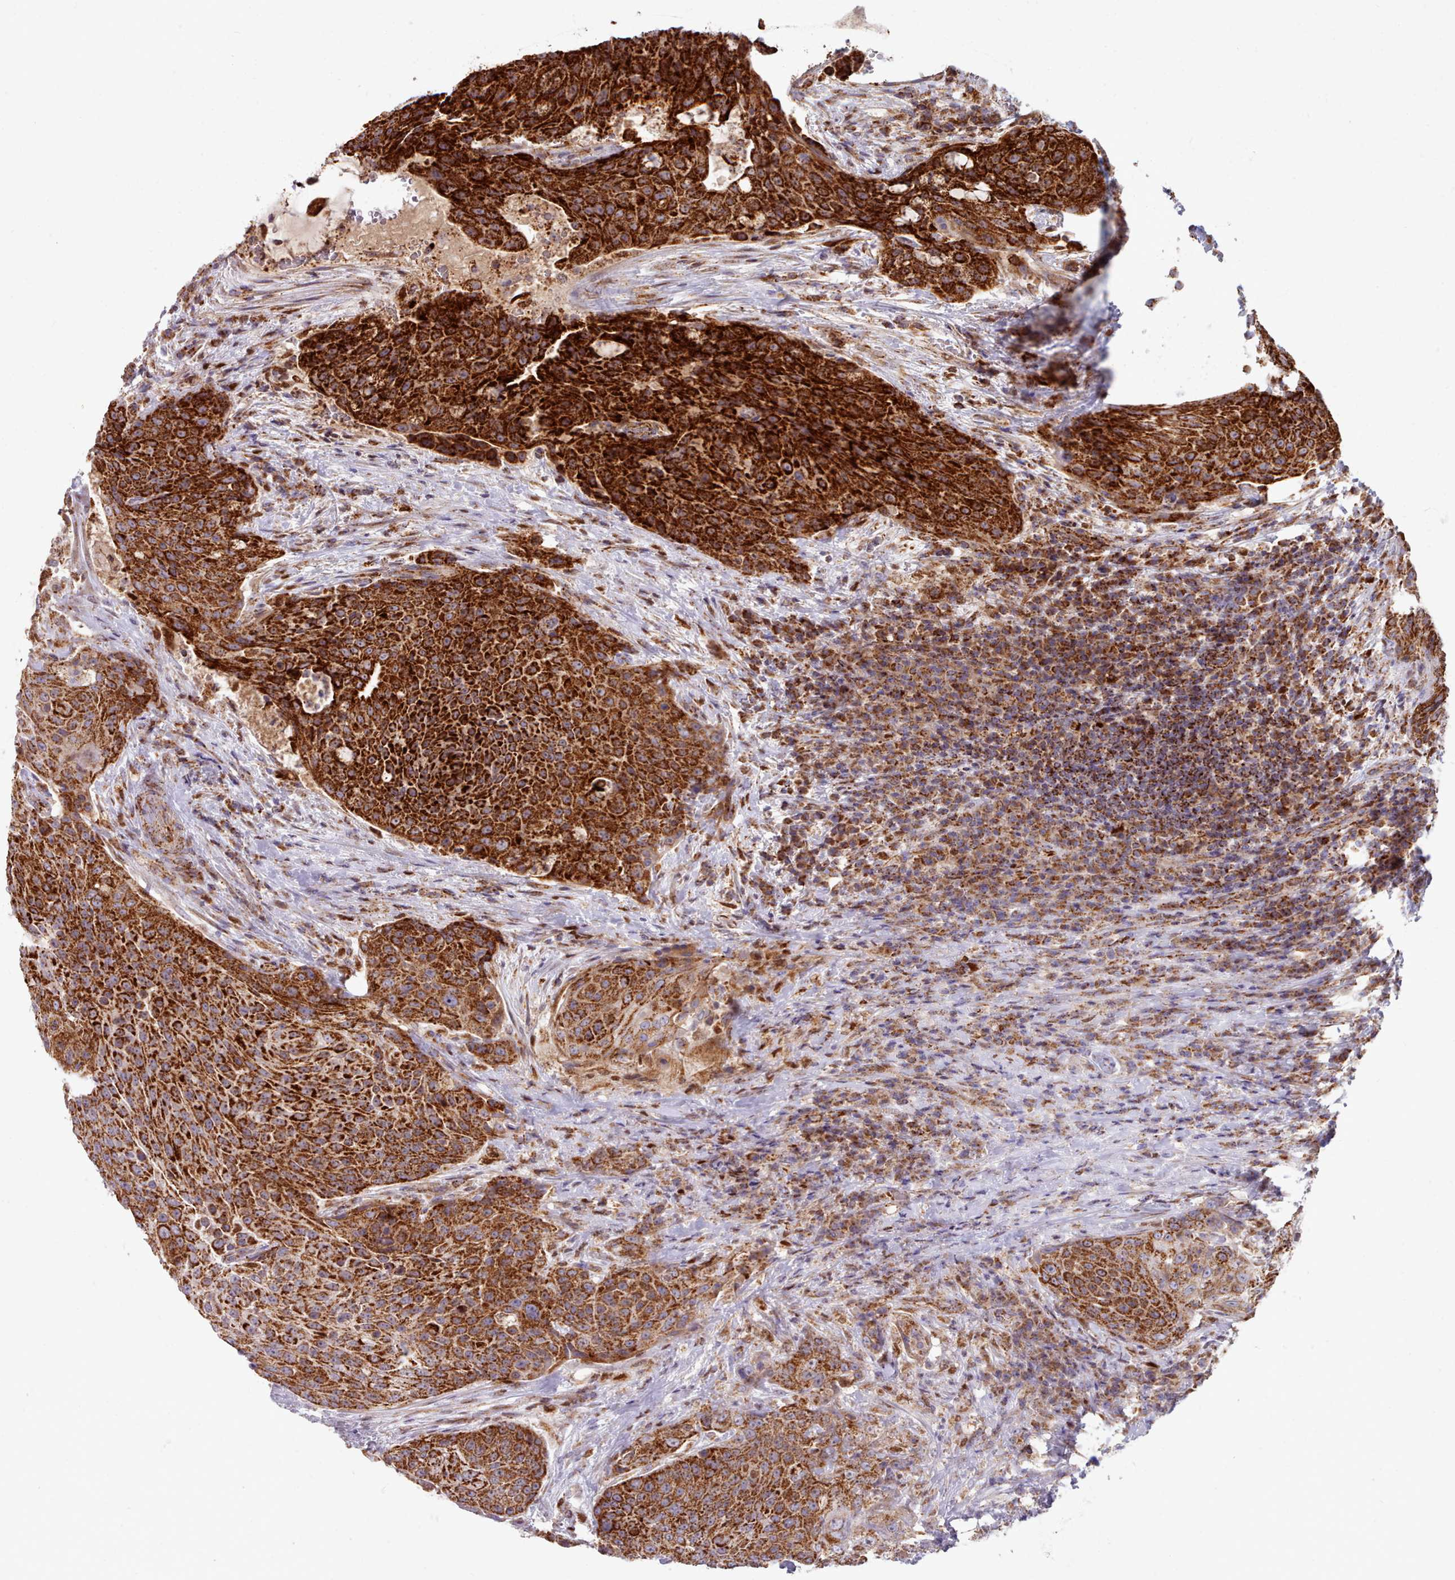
{"staining": {"intensity": "strong", "quantity": ">75%", "location": "cytoplasmic/membranous"}, "tissue": "urothelial cancer", "cell_type": "Tumor cells", "image_type": "cancer", "snomed": [{"axis": "morphology", "description": "Urothelial carcinoma, High grade"}, {"axis": "topography", "description": "Urinary bladder"}], "caption": "Immunohistochemical staining of urothelial carcinoma (high-grade) displays high levels of strong cytoplasmic/membranous positivity in approximately >75% of tumor cells.", "gene": "HSDL2", "patient": {"sex": "female", "age": 63}}